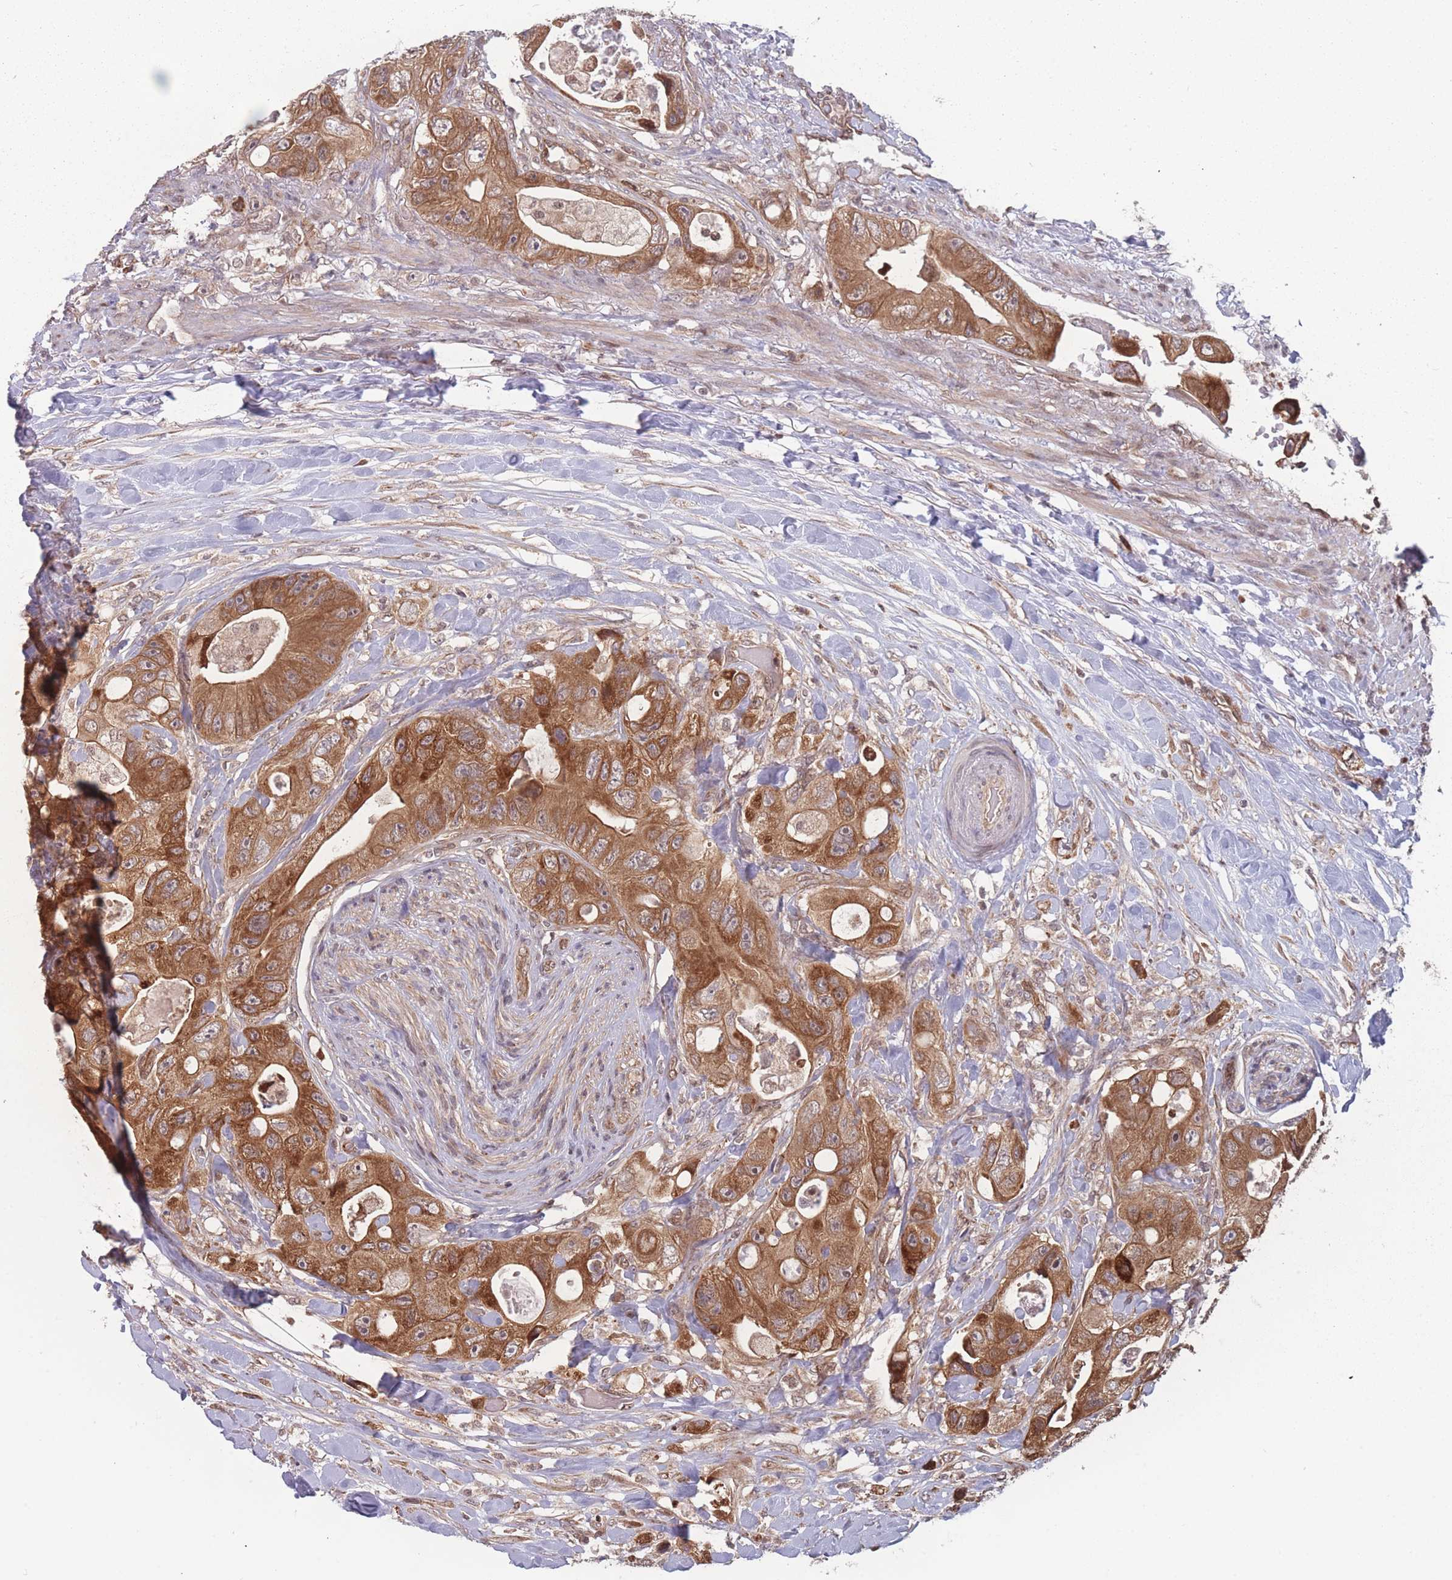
{"staining": {"intensity": "moderate", "quantity": ">75%", "location": "cytoplasmic/membranous"}, "tissue": "colorectal cancer", "cell_type": "Tumor cells", "image_type": "cancer", "snomed": [{"axis": "morphology", "description": "Adenocarcinoma, NOS"}, {"axis": "topography", "description": "Colon"}], "caption": "A medium amount of moderate cytoplasmic/membranous positivity is identified in about >75% of tumor cells in colorectal cancer (adenocarcinoma) tissue.", "gene": "RPS18", "patient": {"sex": "female", "age": 46}}